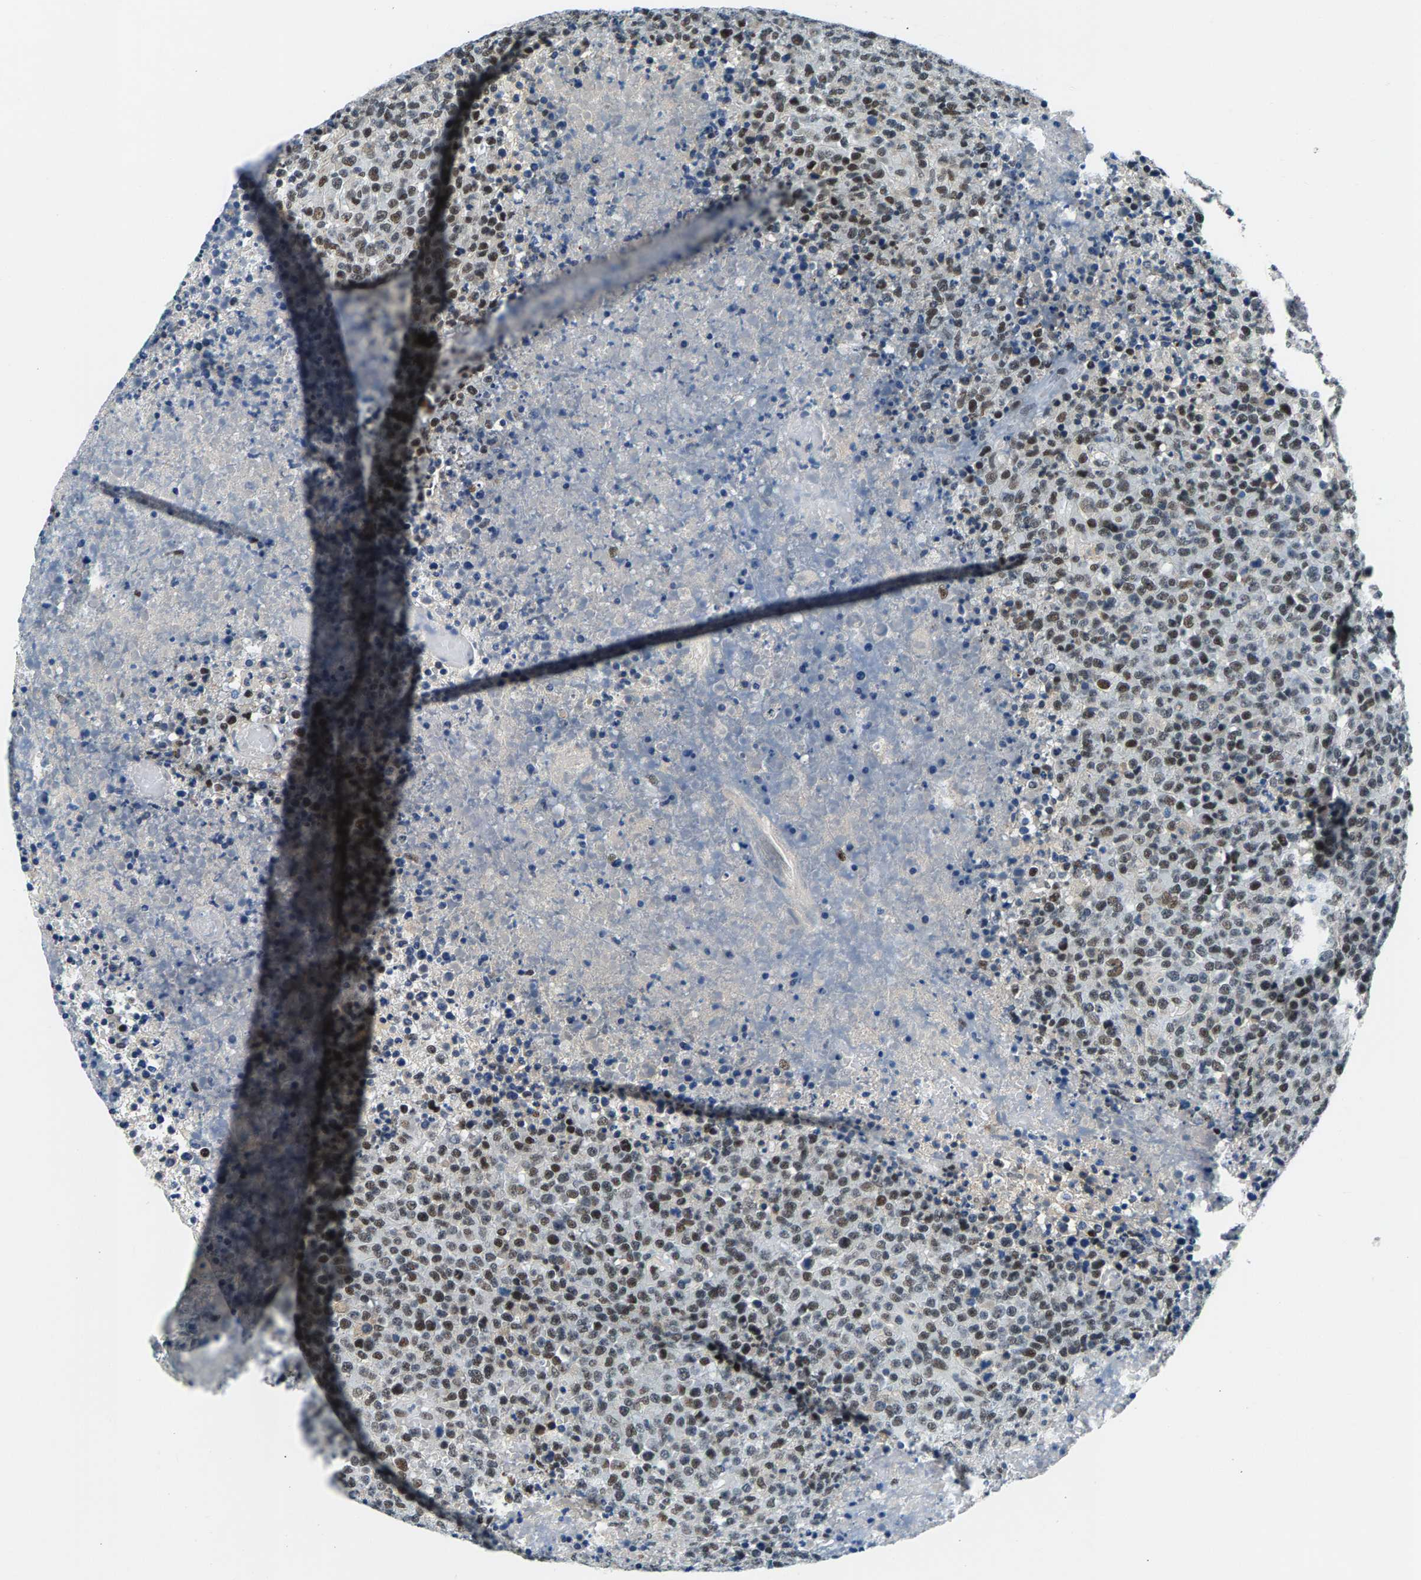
{"staining": {"intensity": "moderate", "quantity": ">75%", "location": "nuclear"}, "tissue": "lymphoma", "cell_type": "Tumor cells", "image_type": "cancer", "snomed": [{"axis": "morphology", "description": "Malignant lymphoma, non-Hodgkin's type, High grade"}, {"axis": "topography", "description": "Lymph node"}], "caption": "Lymphoma tissue displays moderate nuclear expression in approximately >75% of tumor cells, visualized by immunohistochemistry. (DAB IHC with brightfield microscopy, high magnification).", "gene": "ATF2", "patient": {"sex": "male", "age": 13}}